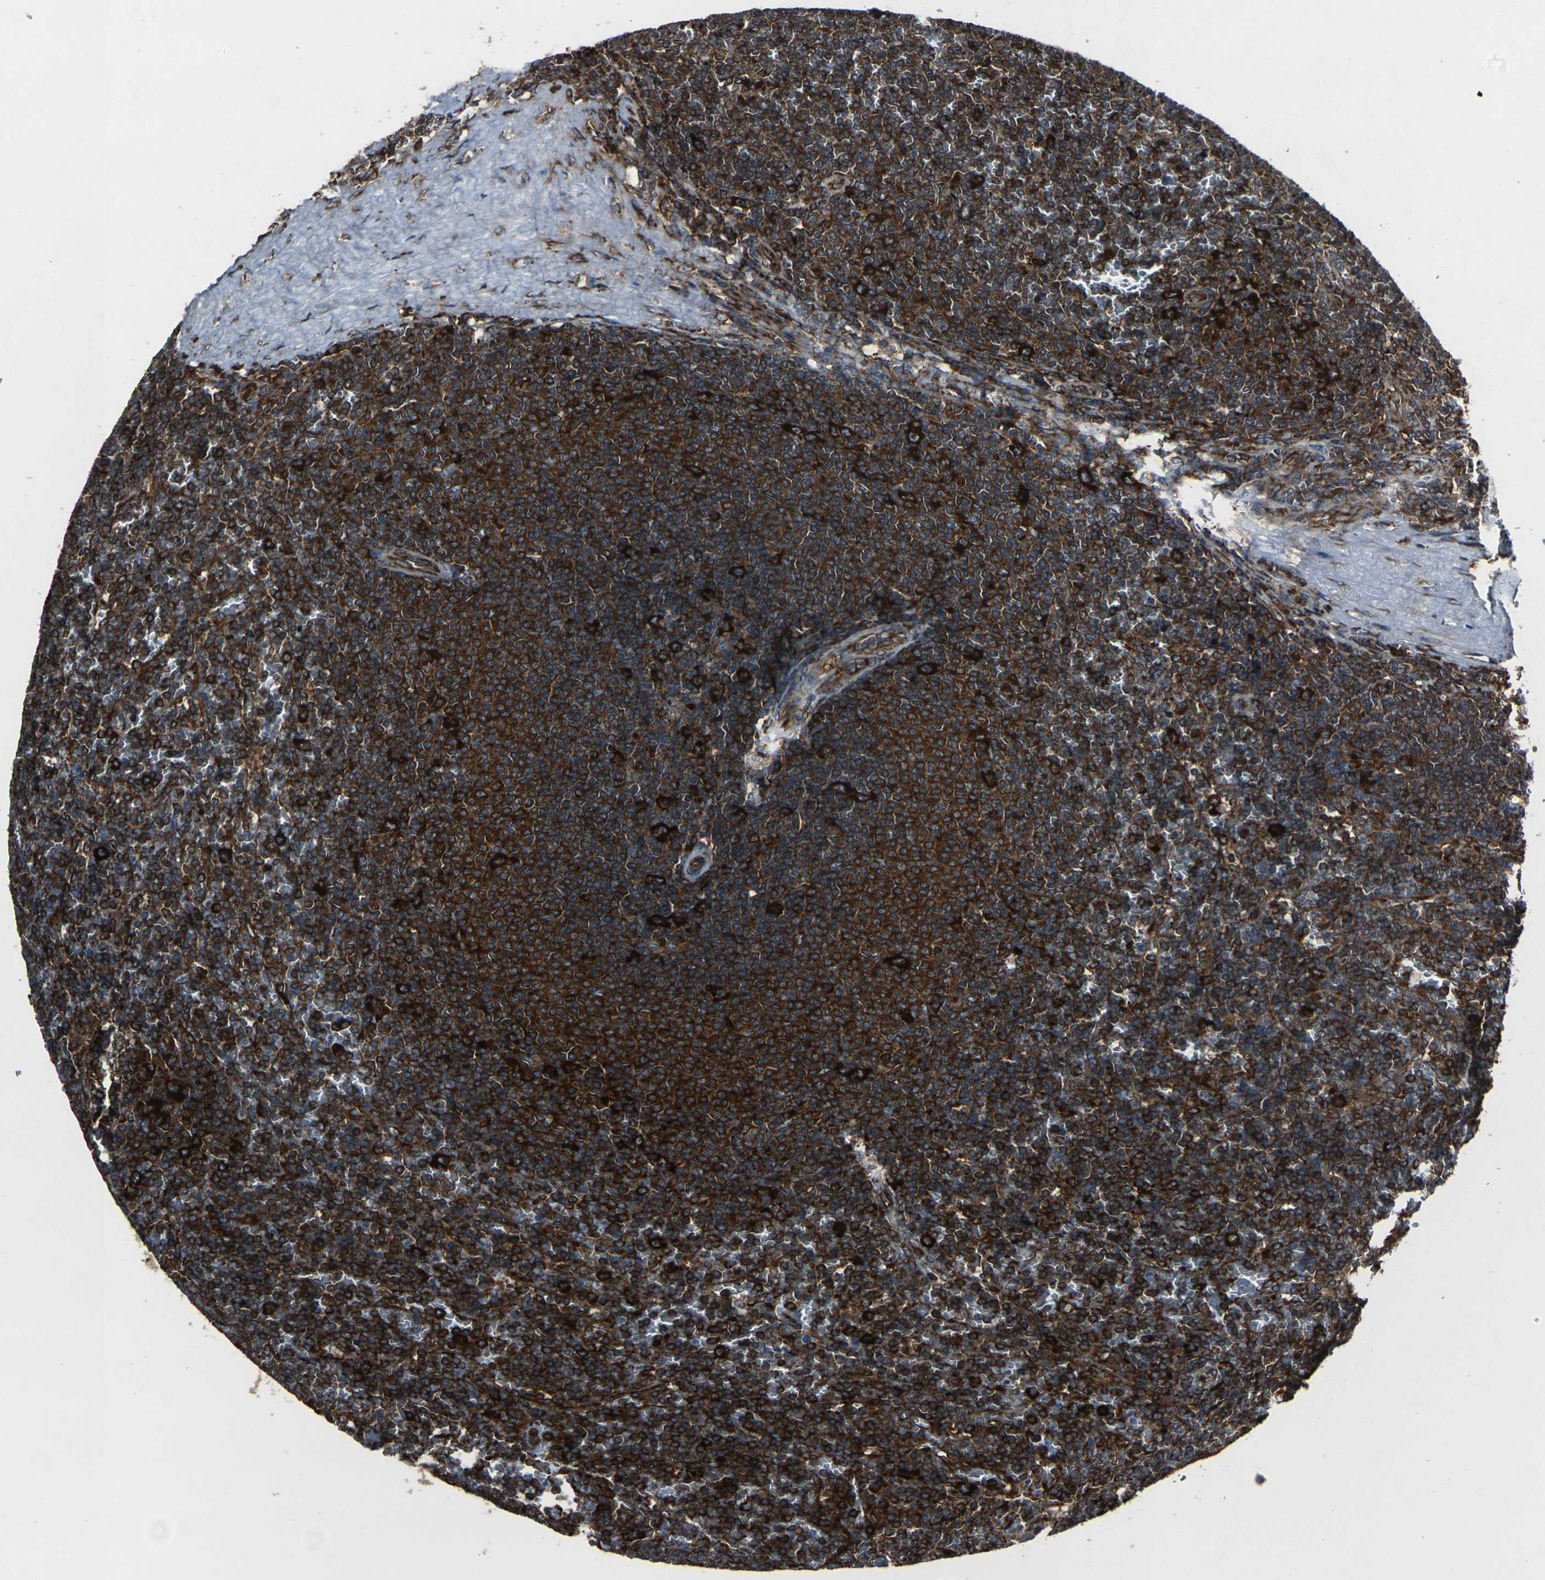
{"staining": {"intensity": "strong", "quantity": ">75%", "location": "cytoplasmic/membranous"}, "tissue": "lymphoma", "cell_type": "Tumor cells", "image_type": "cancer", "snomed": [{"axis": "morphology", "description": "Malignant lymphoma, non-Hodgkin's type, Low grade"}, {"axis": "topography", "description": "Spleen"}], "caption": "Immunohistochemistry (IHC) of human low-grade malignant lymphoma, non-Hodgkin's type displays high levels of strong cytoplasmic/membranous expression in approximately >75% of tumor cells.", "gene": "MARCHF2", "patient": {"sex": "female", "age": 77}}